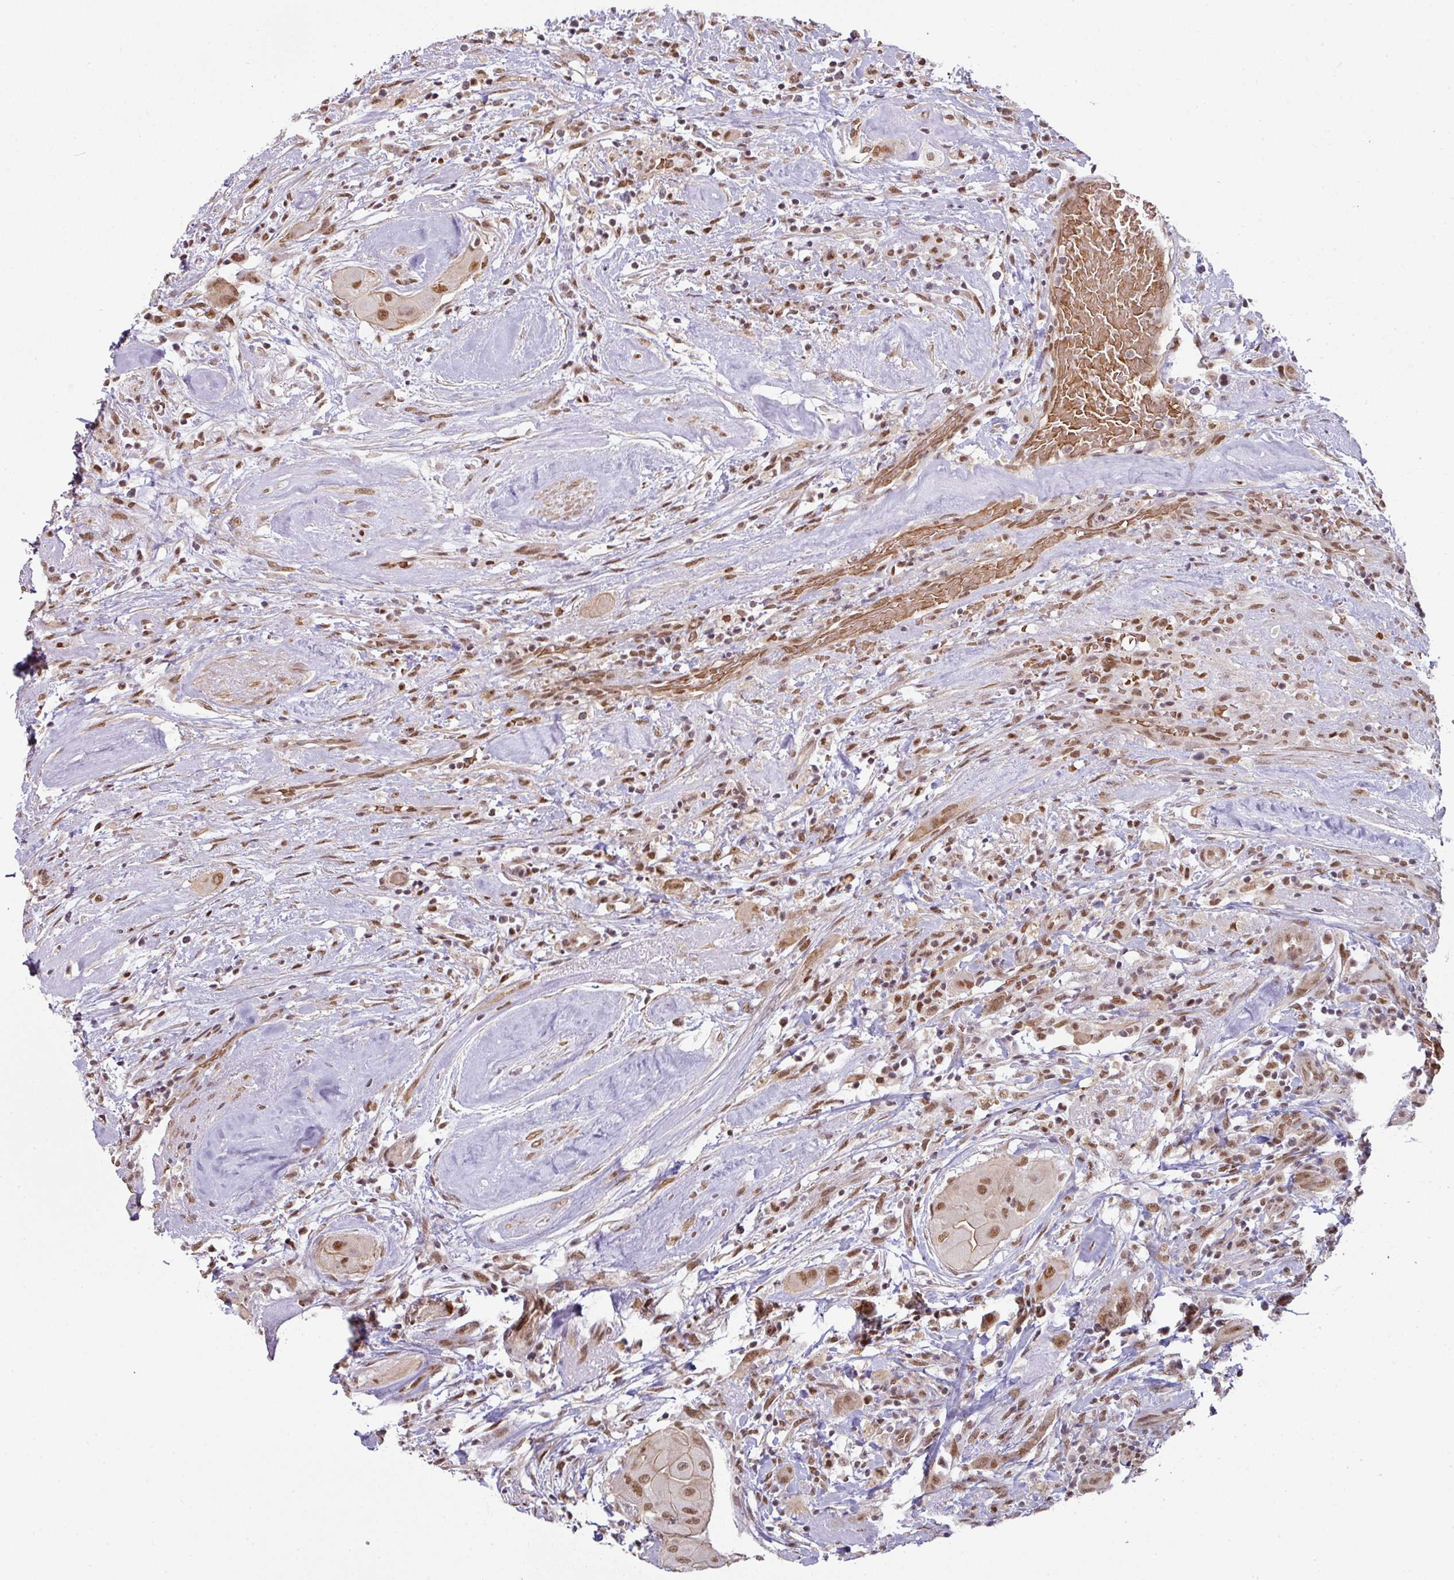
{"staining": {"intensity": "moderate", "quantity": ">75%", "location": "nuclear"}, "tissue": "thyroid cancer", "cell_type": "Tumor cells", "image_type": "cancer", "snomed": [{"axis": "morphology", "description": "Papillary adenocarcinoma, NOS"}, {"axis": "topography", "description": "Thyroid gland"}], "caption": "Human papillary adenocarcinoma (thyroid) stained with a brown dye demonstrates moderate nuclear positive expression in about >75% of tumor cells.", "gene": "NCOA5", "patient": {"sex": "female", "age": 59}}